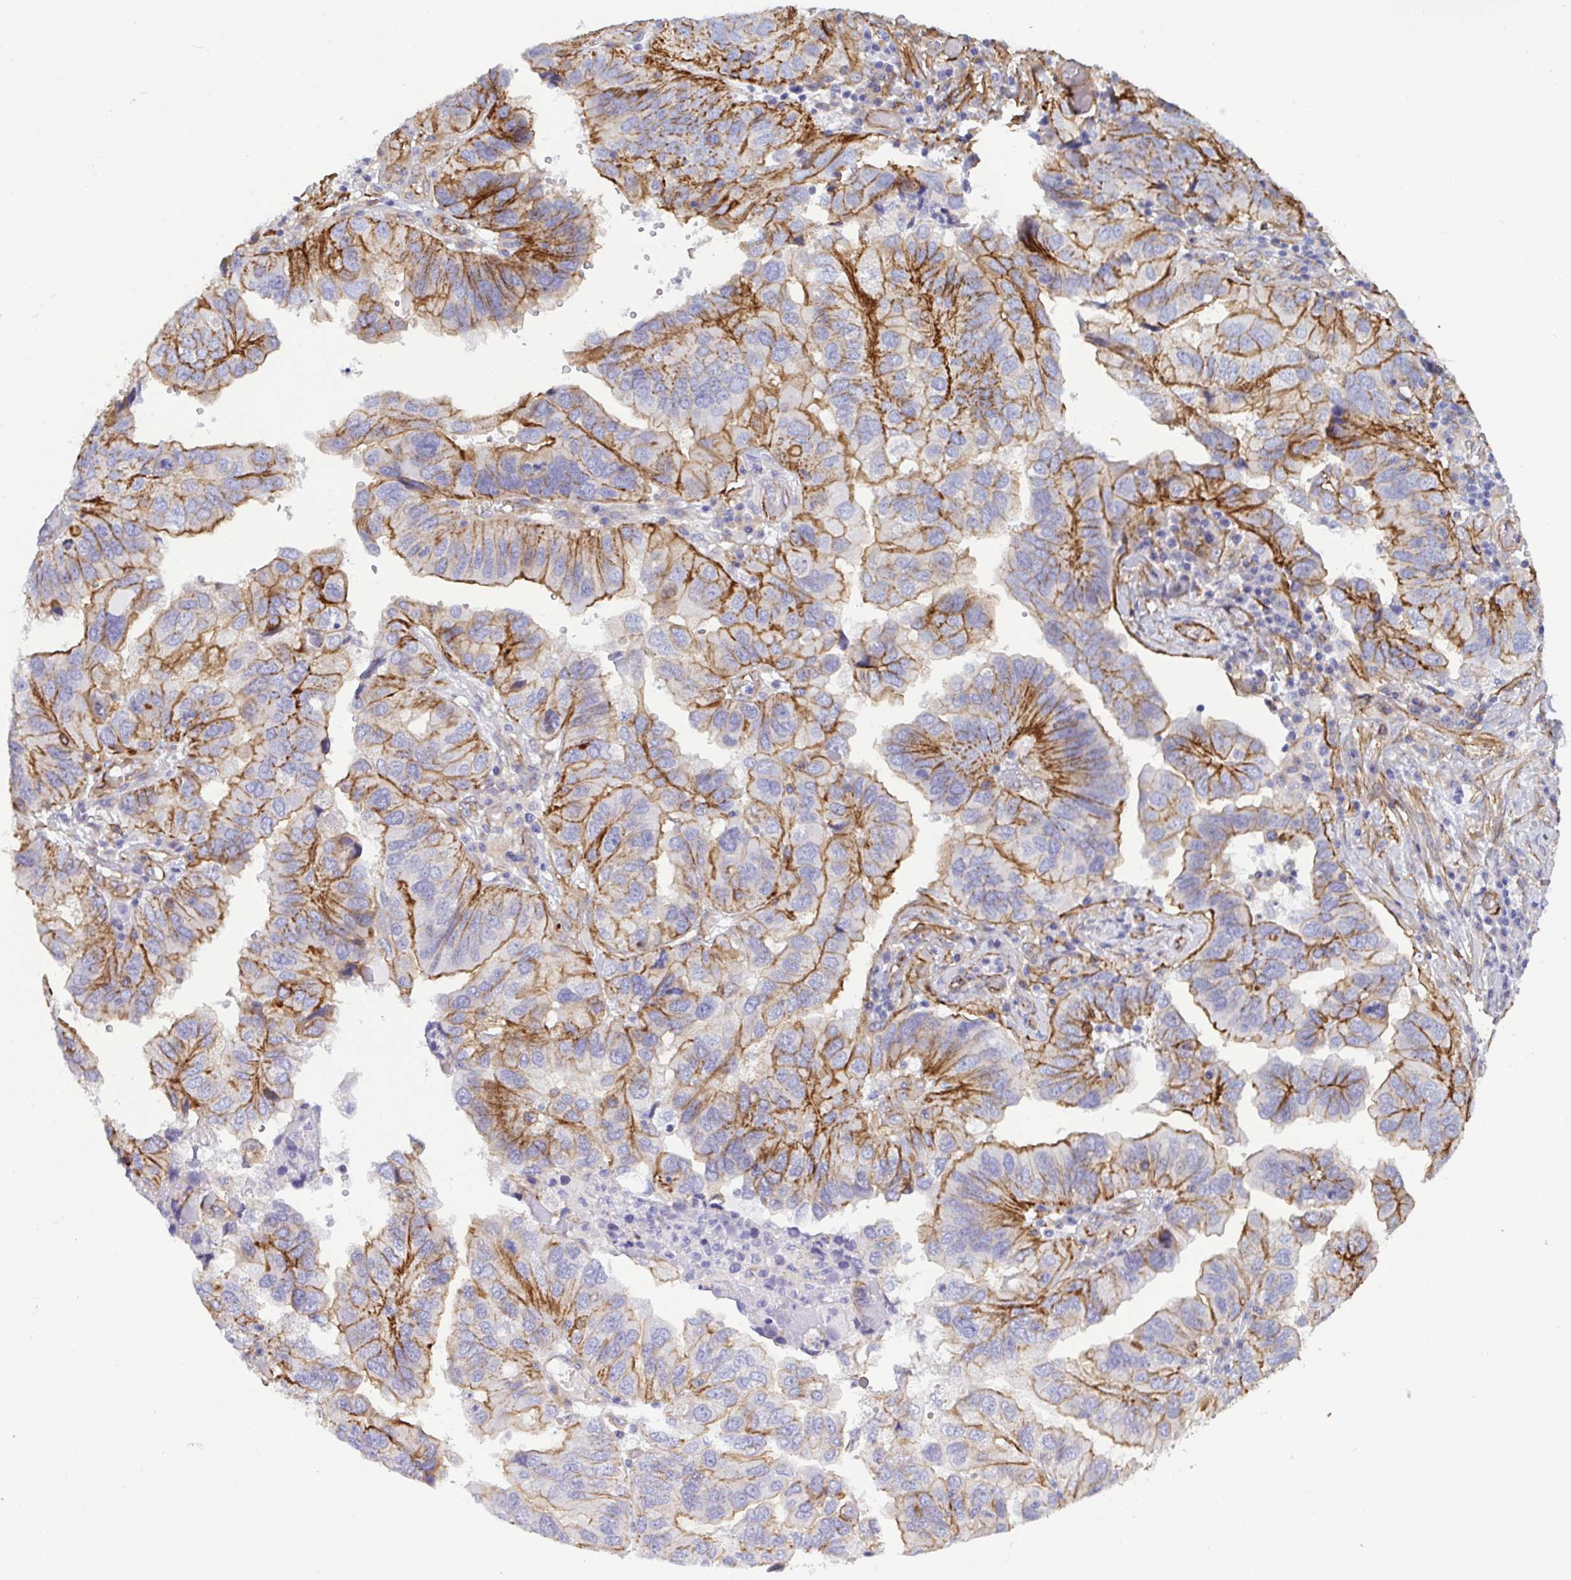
{"staining": {"intensity": "moderate", "quantity": "25%-75%", "location": "cytoplasmic/membranous"}, "tissue": "ovarian cancer", "cell_type": "Tumor cells", "image_type": "cancer", "snomed": [{"axis": "morphology", "description": "Cystadenocarcinoma, serous, NOS"}, {"axis": "topography", "description": "Ovary"}], "caption": "Moderate cytoplasmic/membranous protein expression is present in approximately 25%-75% of tumor cells in ovarian cancer (serous cystadenocarcinoma).", "gene": "LIMA1", "patient": {"sex": "female", "age": 79}}